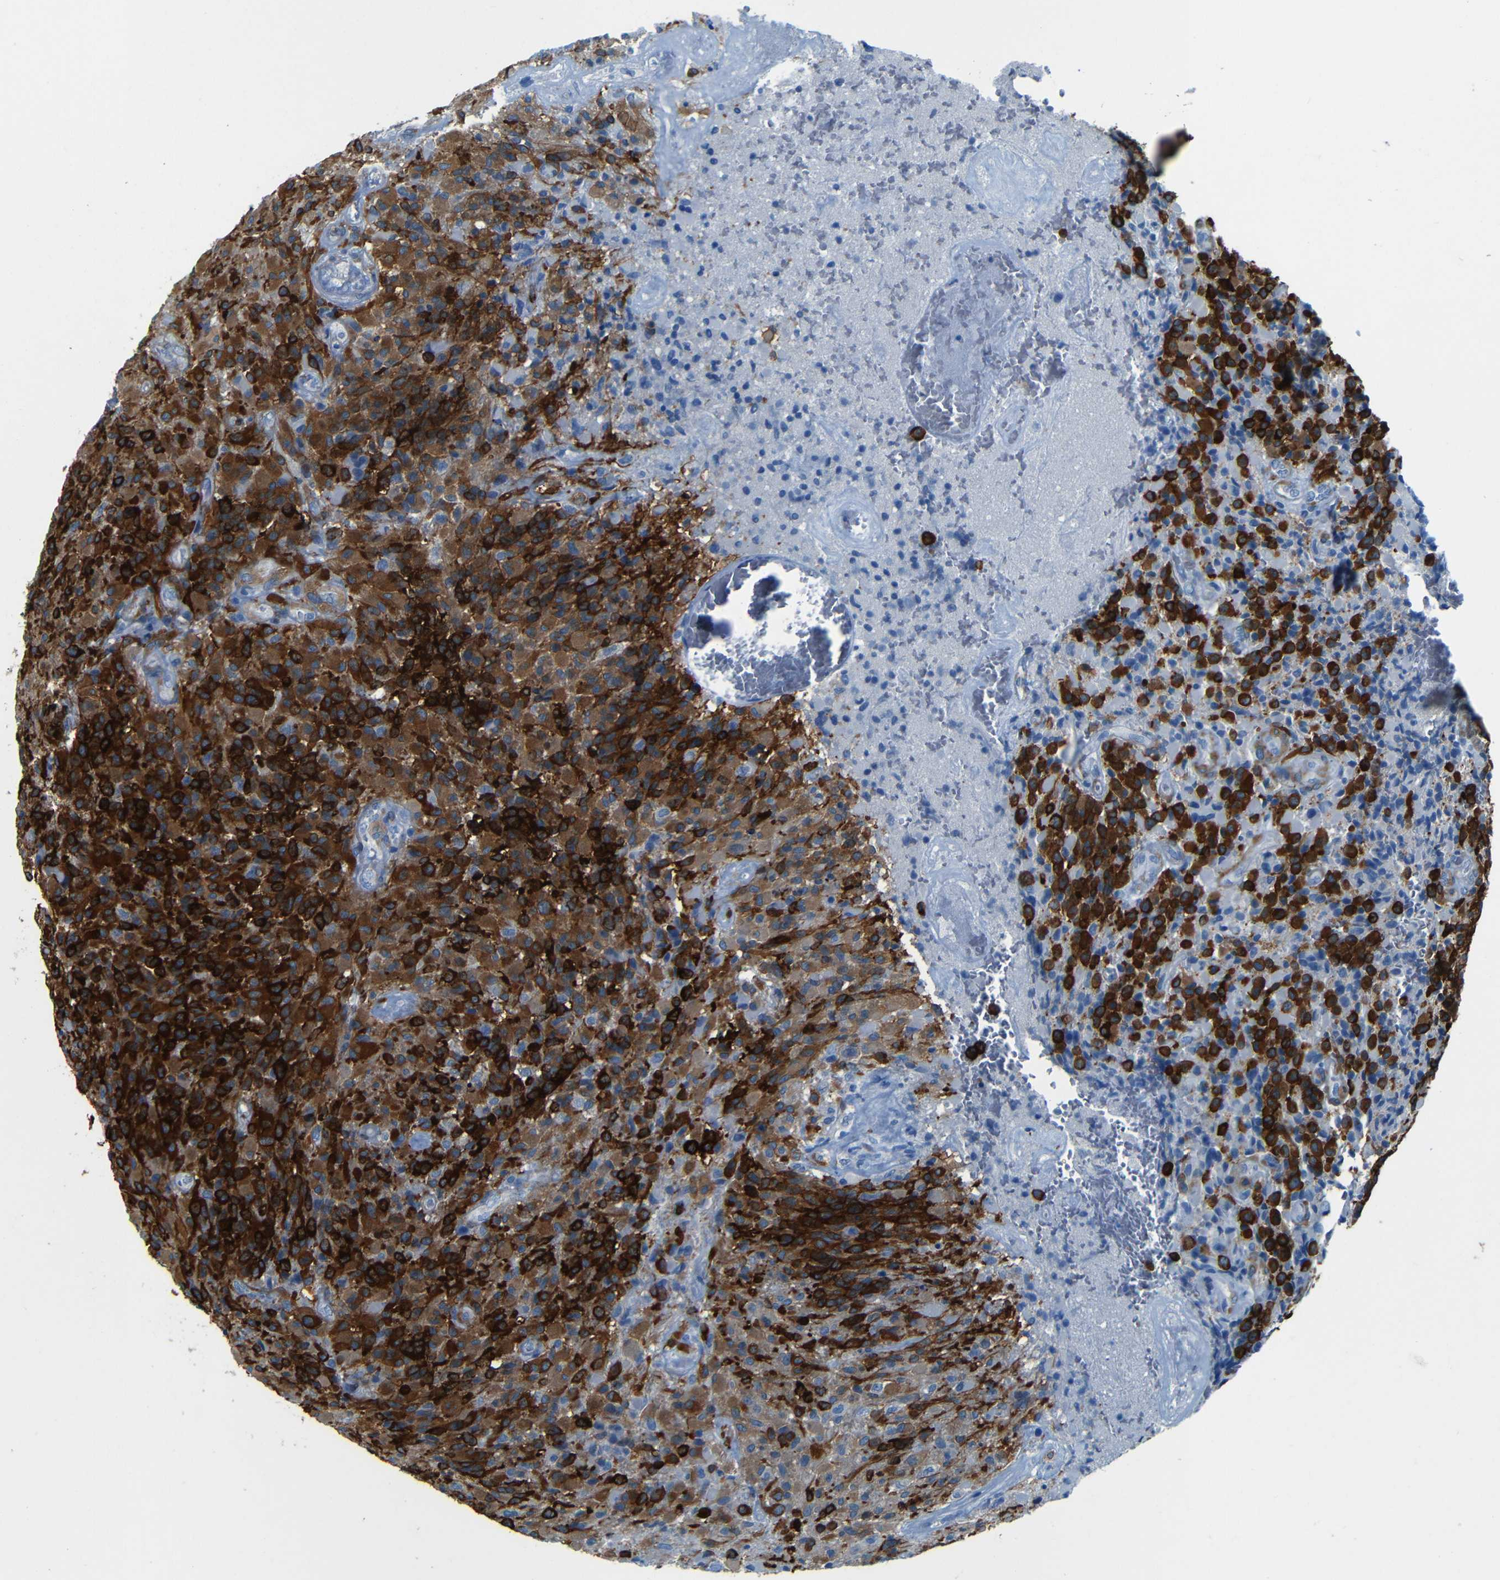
{"staining": {"intensity": "strong", "quantity": ">75%", "location": "cytoplasmic/membranous"}, "tissue": "glioma", "cell_type": "Tumor cells", "image_type": "cancer", "snomed": [{"axis": "morphology", "description": "Glioma, malignant, High grade"}, {"axis": "topography", "description": "Brain"}], "caption": "Immunohistochemistry (IHC) (DAB) staining of human malignant glioma (high-grade) shows strong cytoplasmic/membranous protein positivity in about >75% of tumor cells.", "gene": "MAP2", "patient": {"sex": "male", "age": 71}}